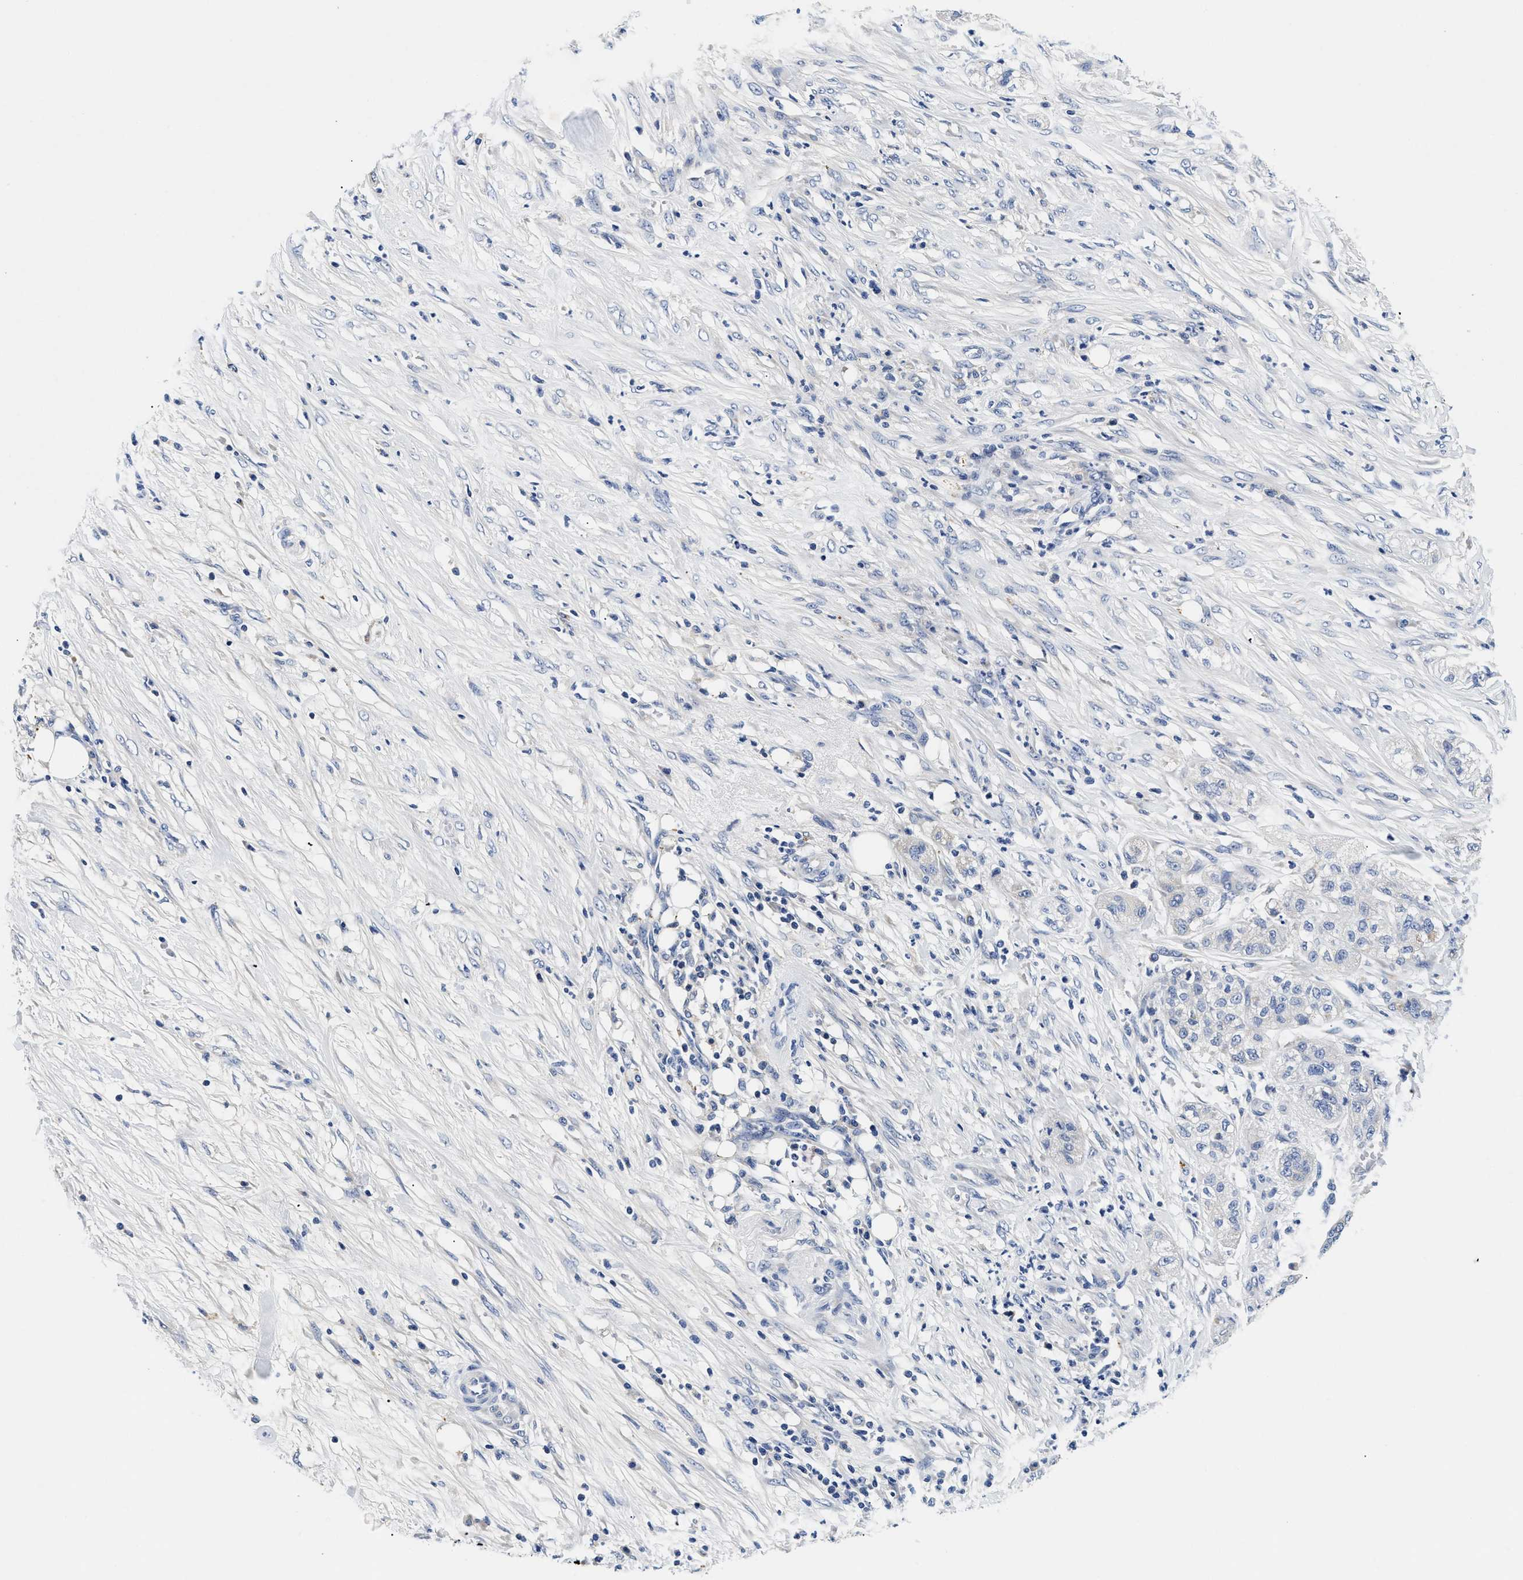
{"staining": {"intensity": "negative", "quantity": "none", "location": "none"}, "tissue": "pancreatic cancer", "cell_type": "Tumor cells", "image_type": "cancer", "snomed": [{"axis": "morphology", "description": "Adenocarcinoma, NOS"}, {"axis": "topography", "description": "Pancreas"}], "caption": "This is a histopathology image of IHC staining of pancreatic adenocarcinoma, which shows no expression in tumor cells.", "gene": "MEA1", "patient": {"sex": "female", "age": 78}}